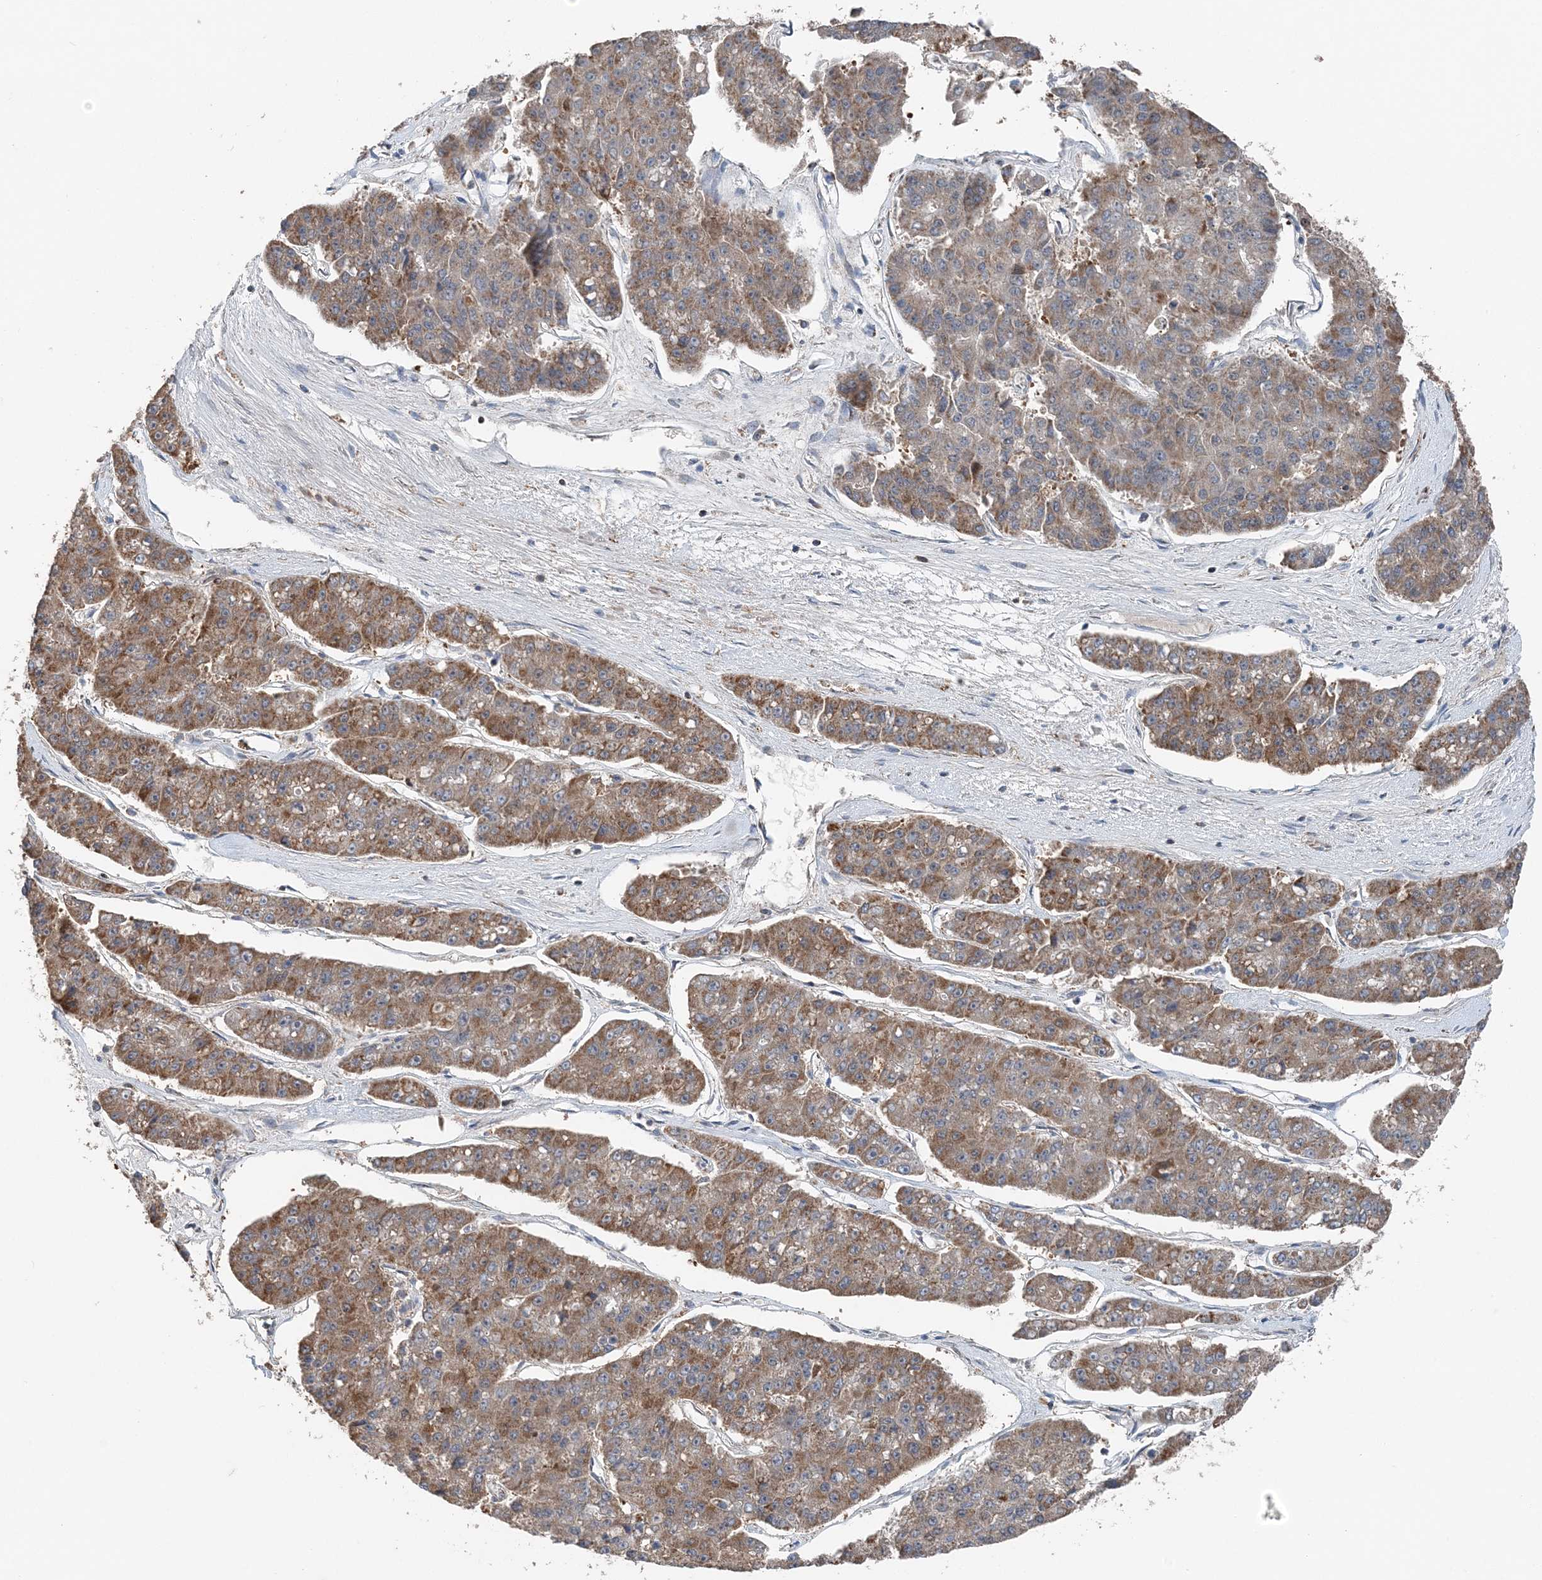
{"staining": {"intensity": "moderate", "quantity": ">75%", "location": "cytoplasmic/membranous"}, "tissue": "pancreatic cancer", "cell_type": "Tumor cells", "image_type": "cancer", "snomed": [{"axis": "morphology", "description": "Adenocarcinoma, NOS"}, {"axis": "topography", "description": "Pancreas"}], "caption": "Pancreatic adenocarcinoma stained with a protein marker demonstrates moderate staining in tumor cells.", "gene": "SPRY2", "patient": {"sex": "male", "age": 50}}